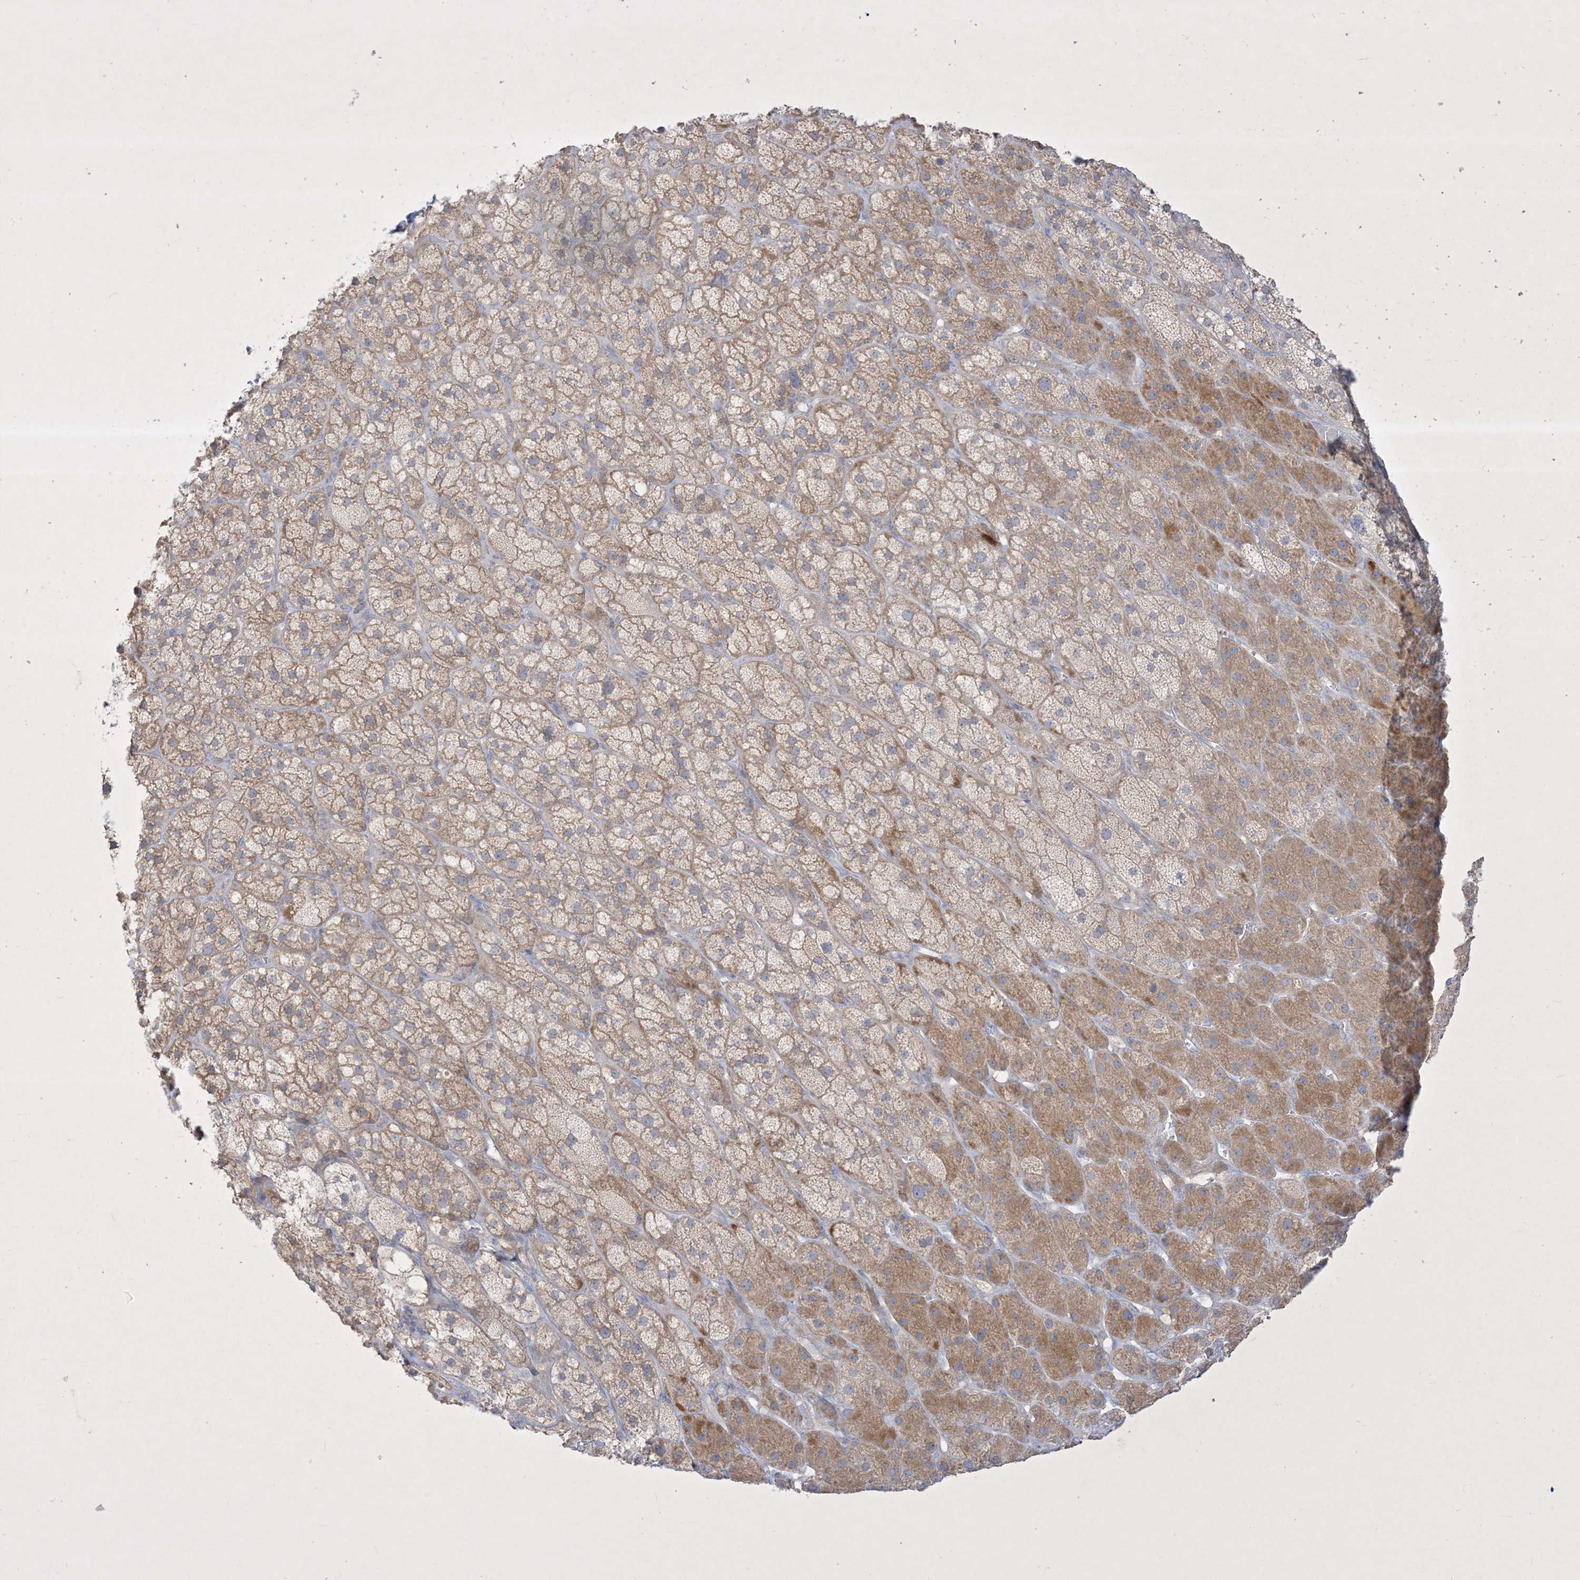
{"staining": {"intensity": "moderate", "quantity": "25%-75%", "location": "cytoplasmic/membranous"}, "tissue": "adrenal gland", "cell_type": "Glandular cells", "image_type": "normal", "snomed": [{"axis": "morphology", "description": "Normal tissue, NOS"}, {"axis": "topography", "description": "Adrenal gland"}], "caption": "The image reveals a brown stain indicating the presence of a protein in the cytoplasmic/membranous of glandular cells in adrenal gland. Nuclei are stained in blue.", "gene": "PLEKHA3", "patient": {"sex": "male", "age": 61}}